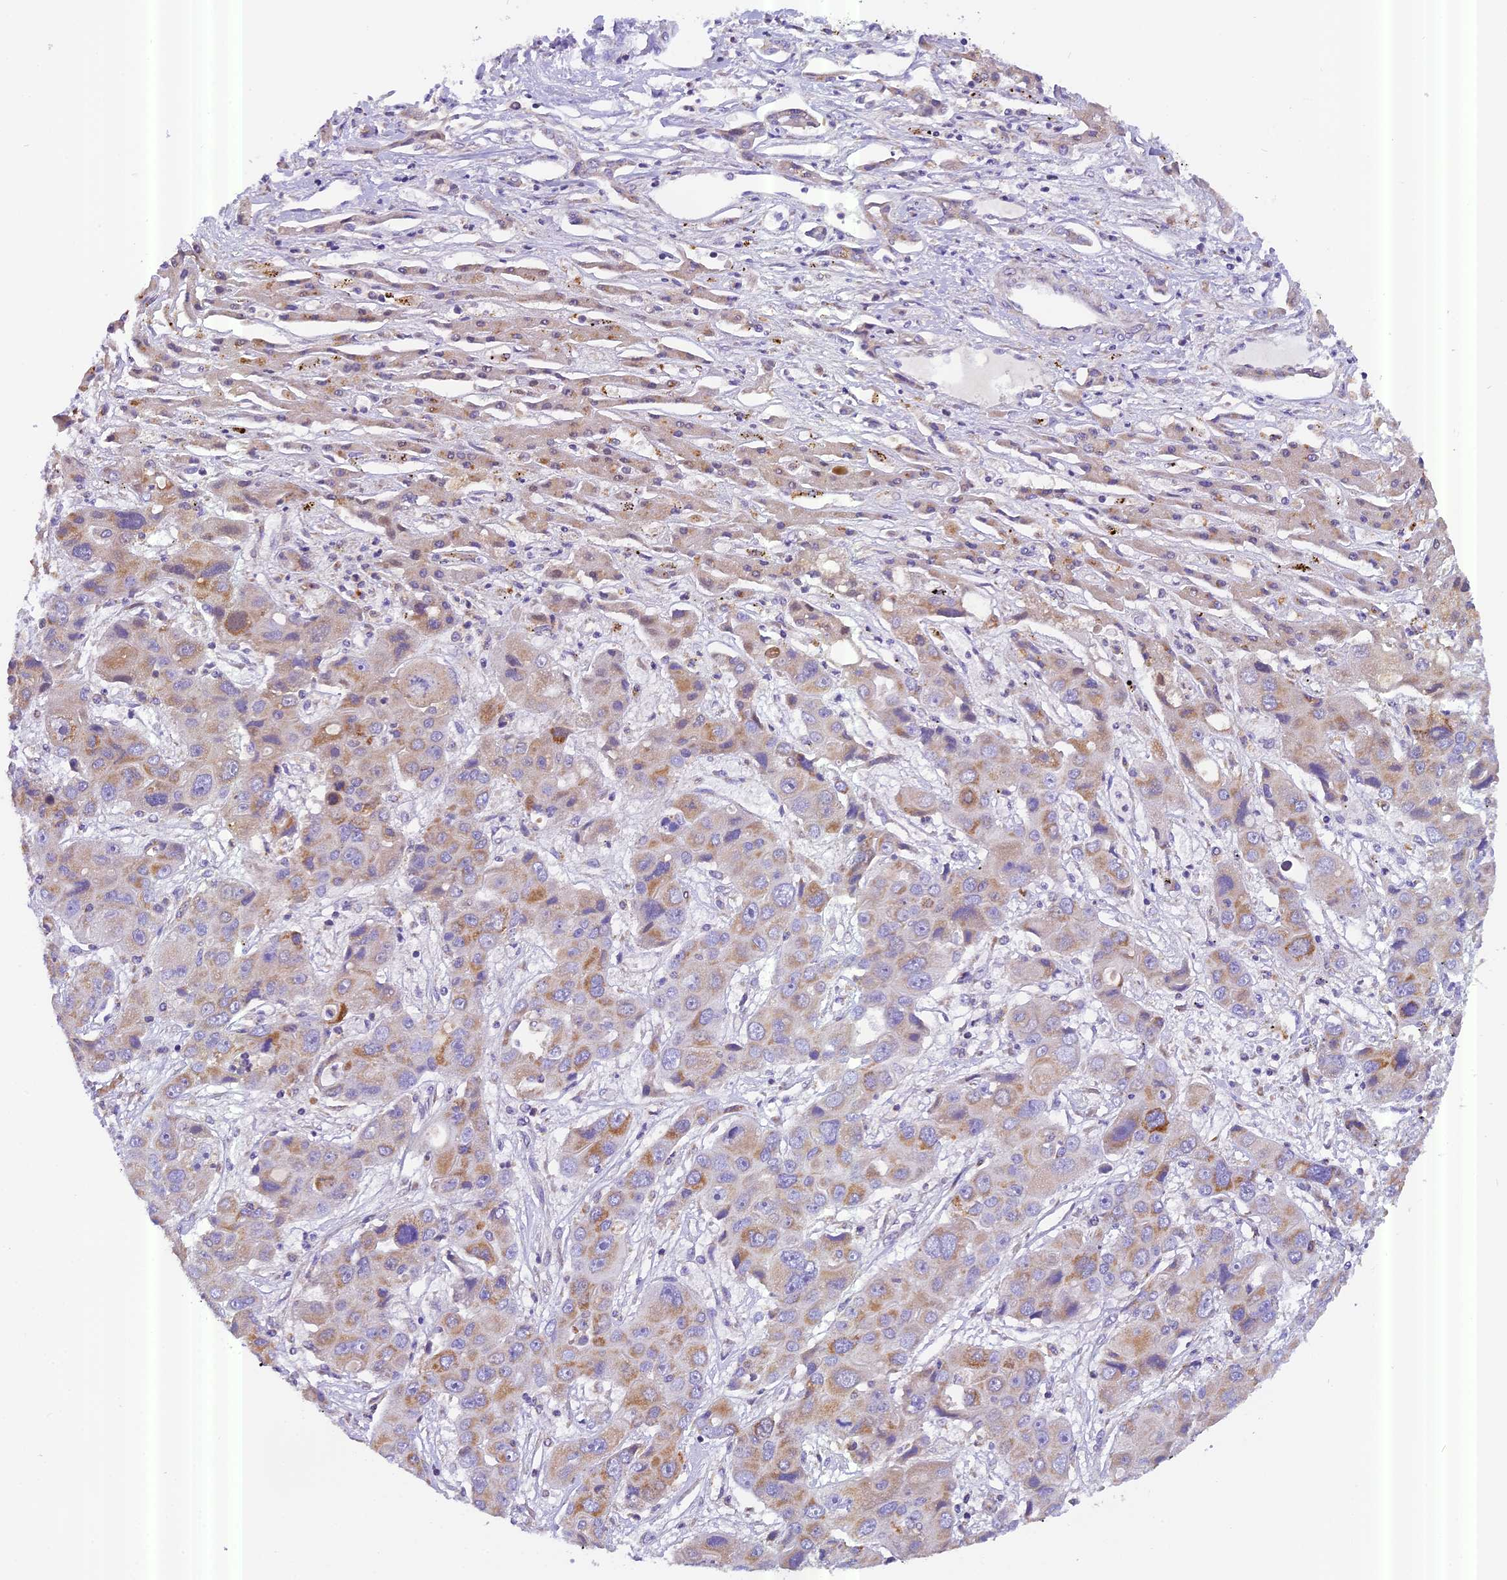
{"staining": {"intensity": "moderate", "quantity": "<25%", "location": "cytoplasmic/membranous"}, "tissue": "liver cancer", "cell_type": "Tumor cells", "image_type": "cancer", "snomed": [{"axis": "morphology", "description": "Cholangiocarcinoma"}, {"axis": "topography", "description": "Liver"}], "caption": "DAB immunohistochemical staining of human liver cholangiocarcinoma reveals moderate cytoplasmic/membranous protein positivity in approximately <25% of tumor cells.", "gene": "MGME1", "patient": {"sex": "male", "age": 67}}